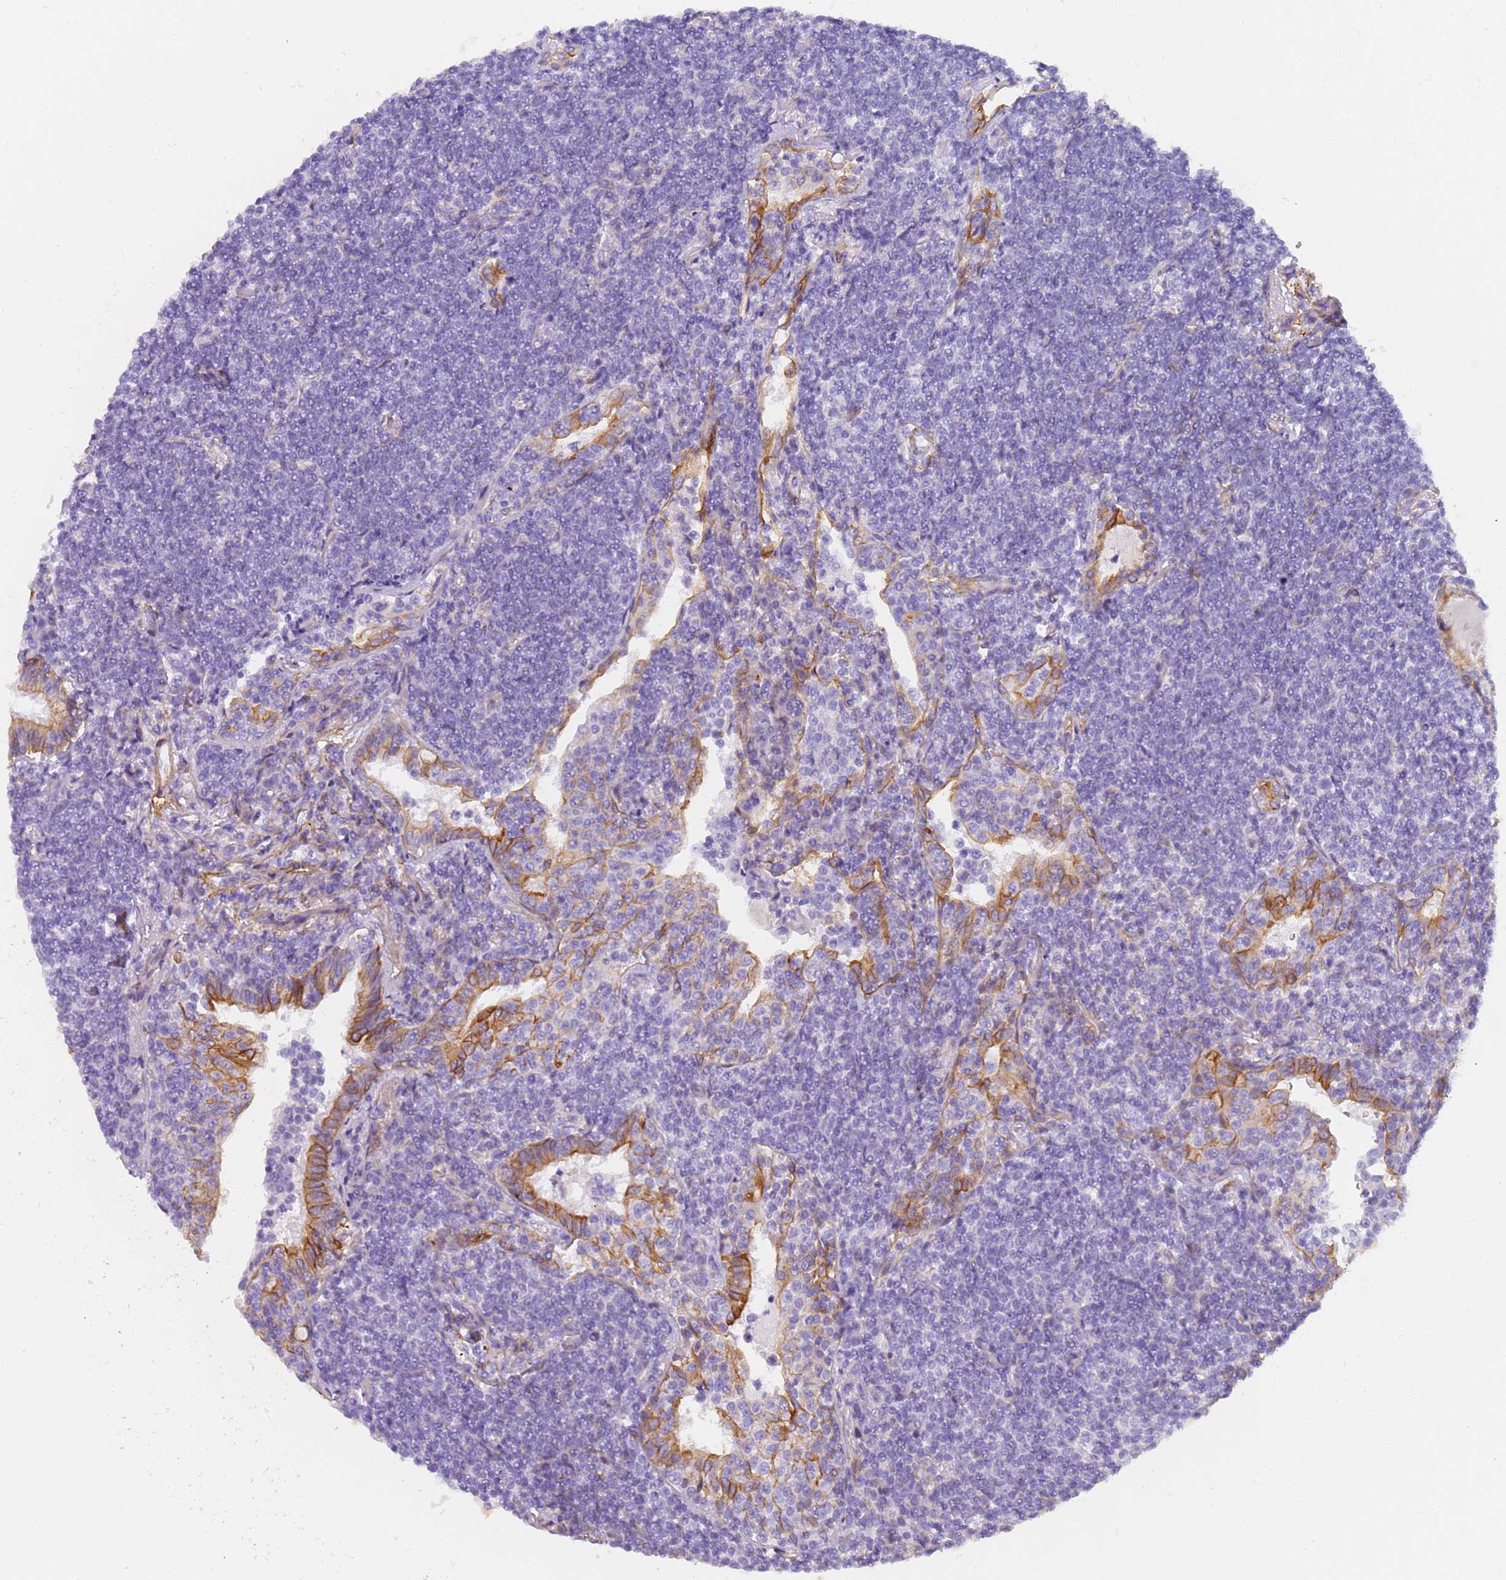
{"staining": {"intensity": "negative", "quantity": "none", "location": "none"}, "tissue": "lymphoma", "cell_type": "Tumor cells", "image_type": "cancer", "snomed": [{"axis": "morphology", "description": "Malignant lymphoma, non-Hodgkin's type, Low grade"}, {"axis": "topography", "description": "Lung"}], "caption": "Immunohistochemistry histopathology image of human lymphoma stained for a protein (brown), which shows no staining in tumor cells. The staining was performed using DAB to visualize the protein expression in brown, while the nuclei were stained in blue with hematoxylin (Magnification: 20x).", "gene": "MVB12A", "patient": {"sex": "female", "age": 71}}